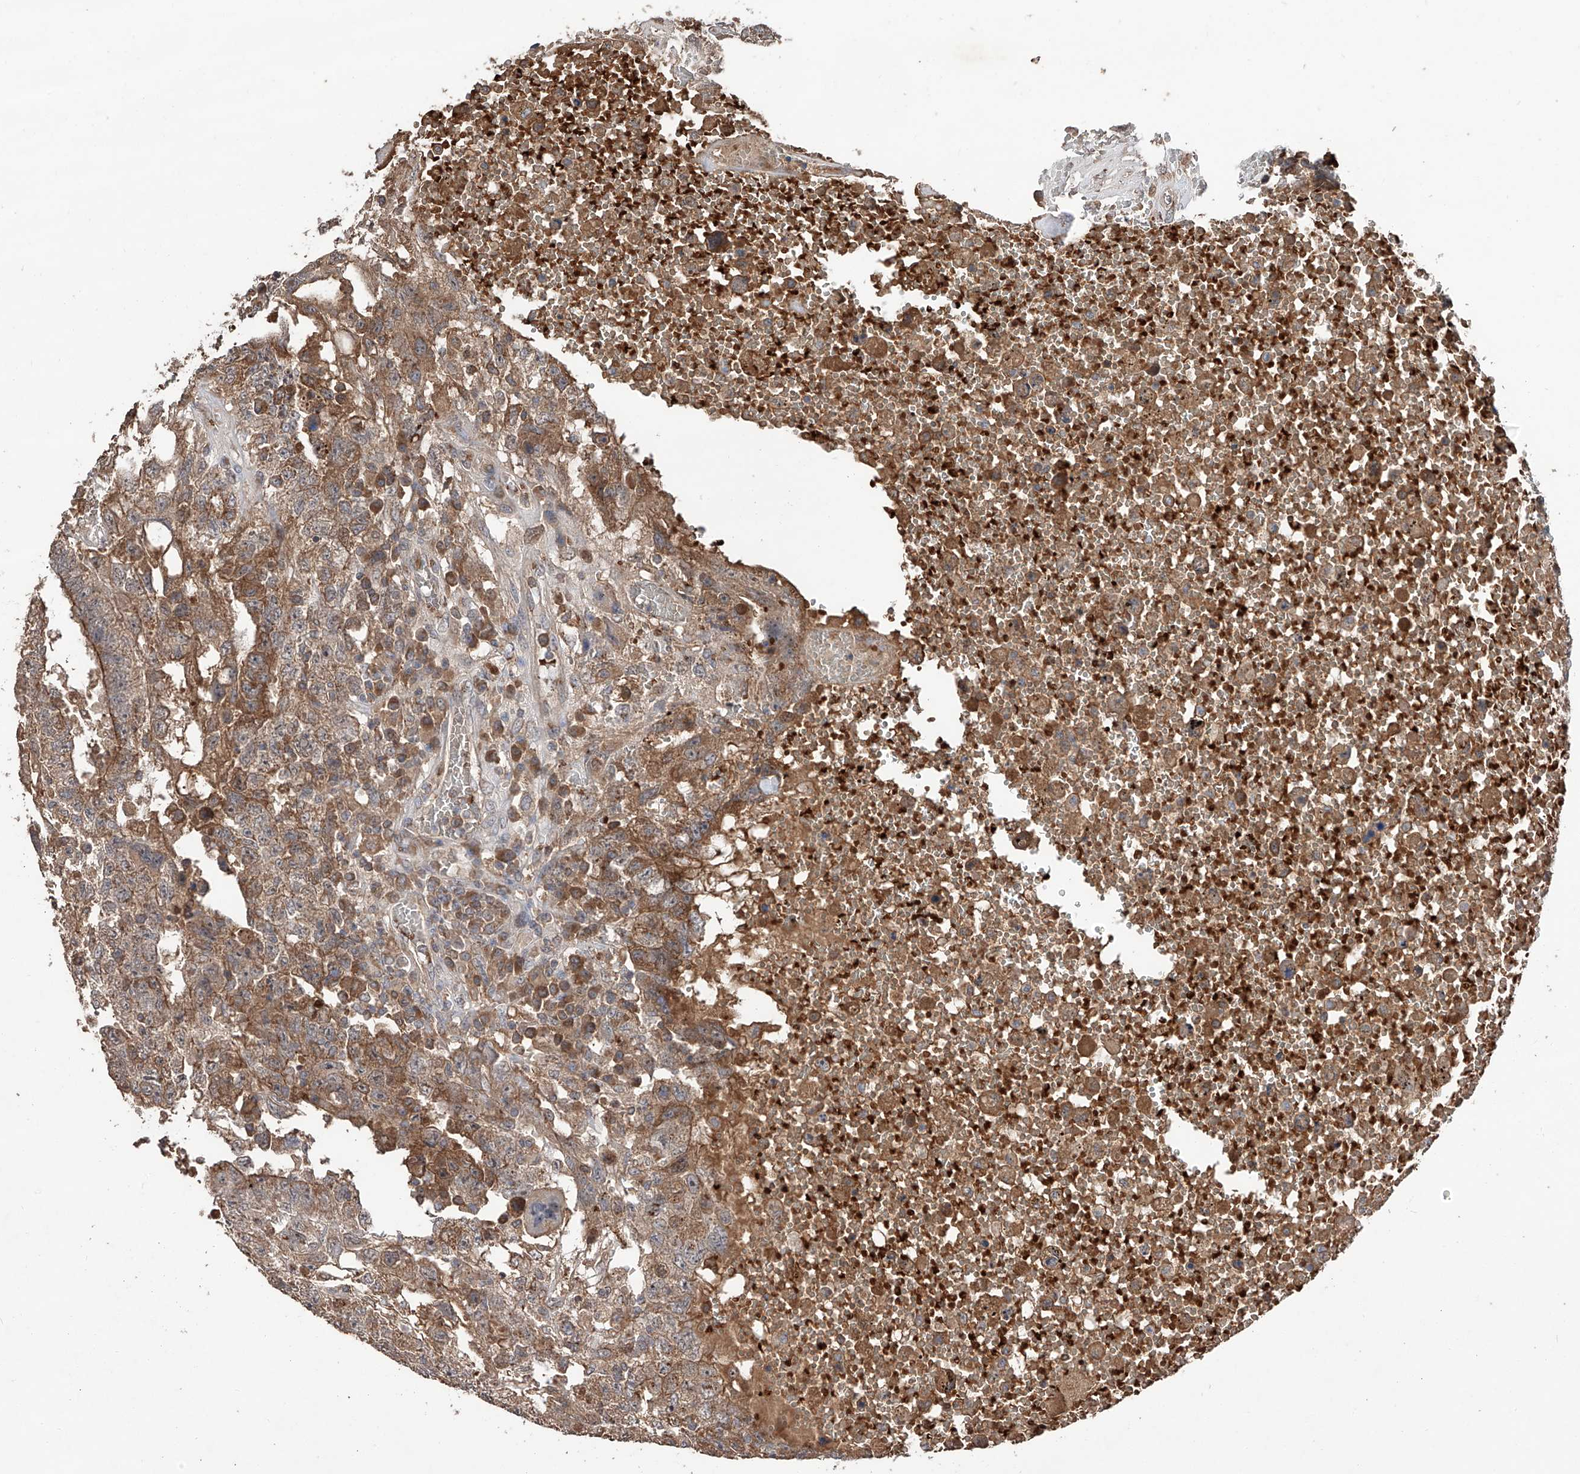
{"staining": {"intensity": "moderate", "quantity": ">75%", "location": "cytoplasmic/membranous"}, "tissue": "testis cancer", "cell_type": "Tumor cells", "image_type": "cancer", "snomed": [{"axis": "morphology", "description": "Carcinoma, Embryonal, NOS"}, {"axis": "topography", "description": "Testis"}], "caption": "Immunohistochemical staining of human embryonal carcinoma (testis) demonstrates medium levels of moderate cytoplasmic/membranous protein positivity in about >75% of tumor cells.", "gene": "EDN1", "patient": {"sex": "male", "age": 26}}